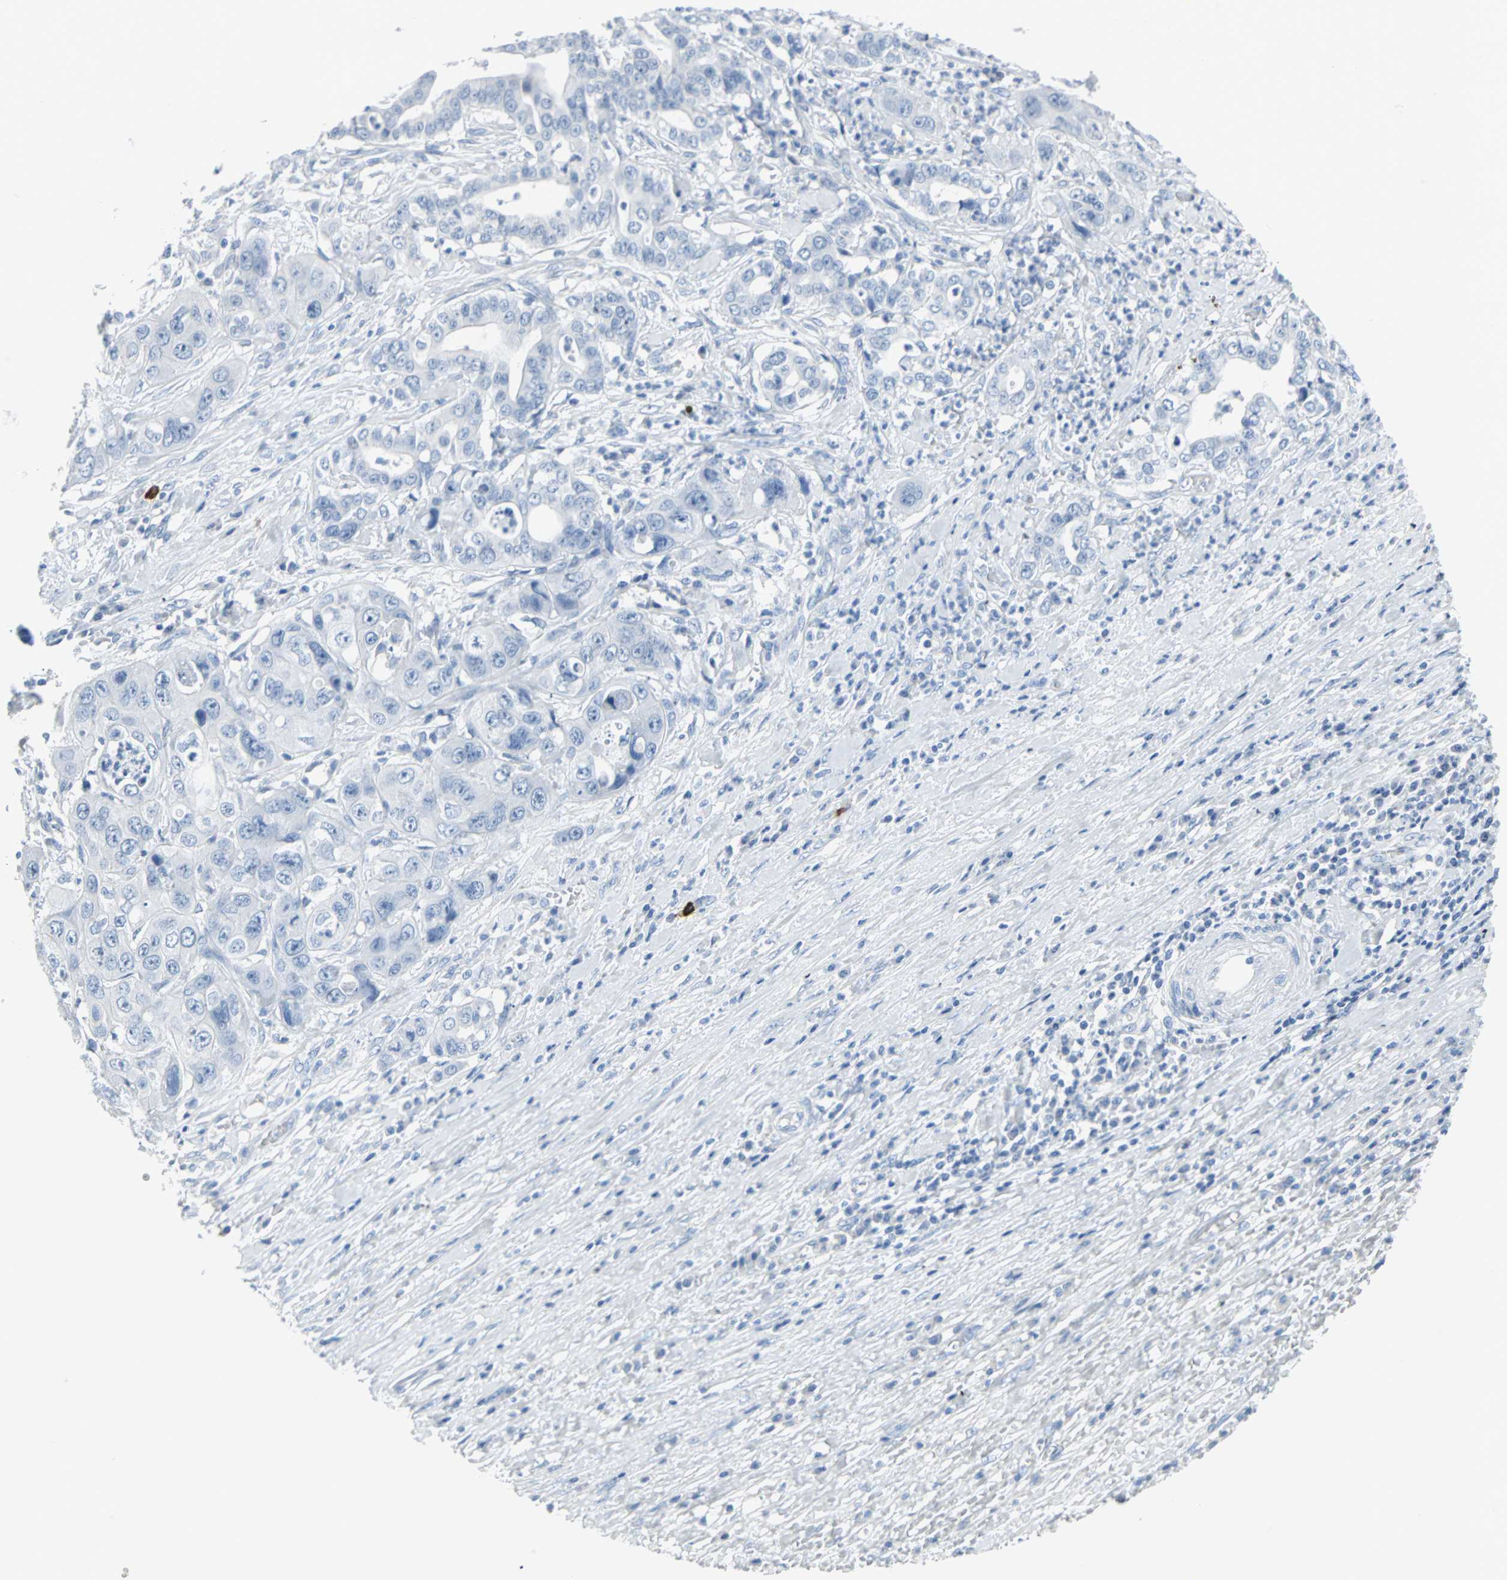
{"staining": {"intensity": "negative", "quantity": "none", "location": "none"}, "tissue": "liver cancer", "cell_type": "Tumor cells", "image_type": "cancer", "snomed": [{"axis": "morphology", "description": "Cholangiocarcinoma"}, {"axis": "topography", "description": "Liver"}], "caption": "There is no significant expression in tumor cells of liver cancer. The staining was performed using DAB (3,3'-diaminobenzidine) to visualize the protein expression in brown, while the nuclei were stained in blue with hematoxylin (Magnification: 20x).", "gene": "STX1A", "patient": {"sex": "female", "age": 61}}